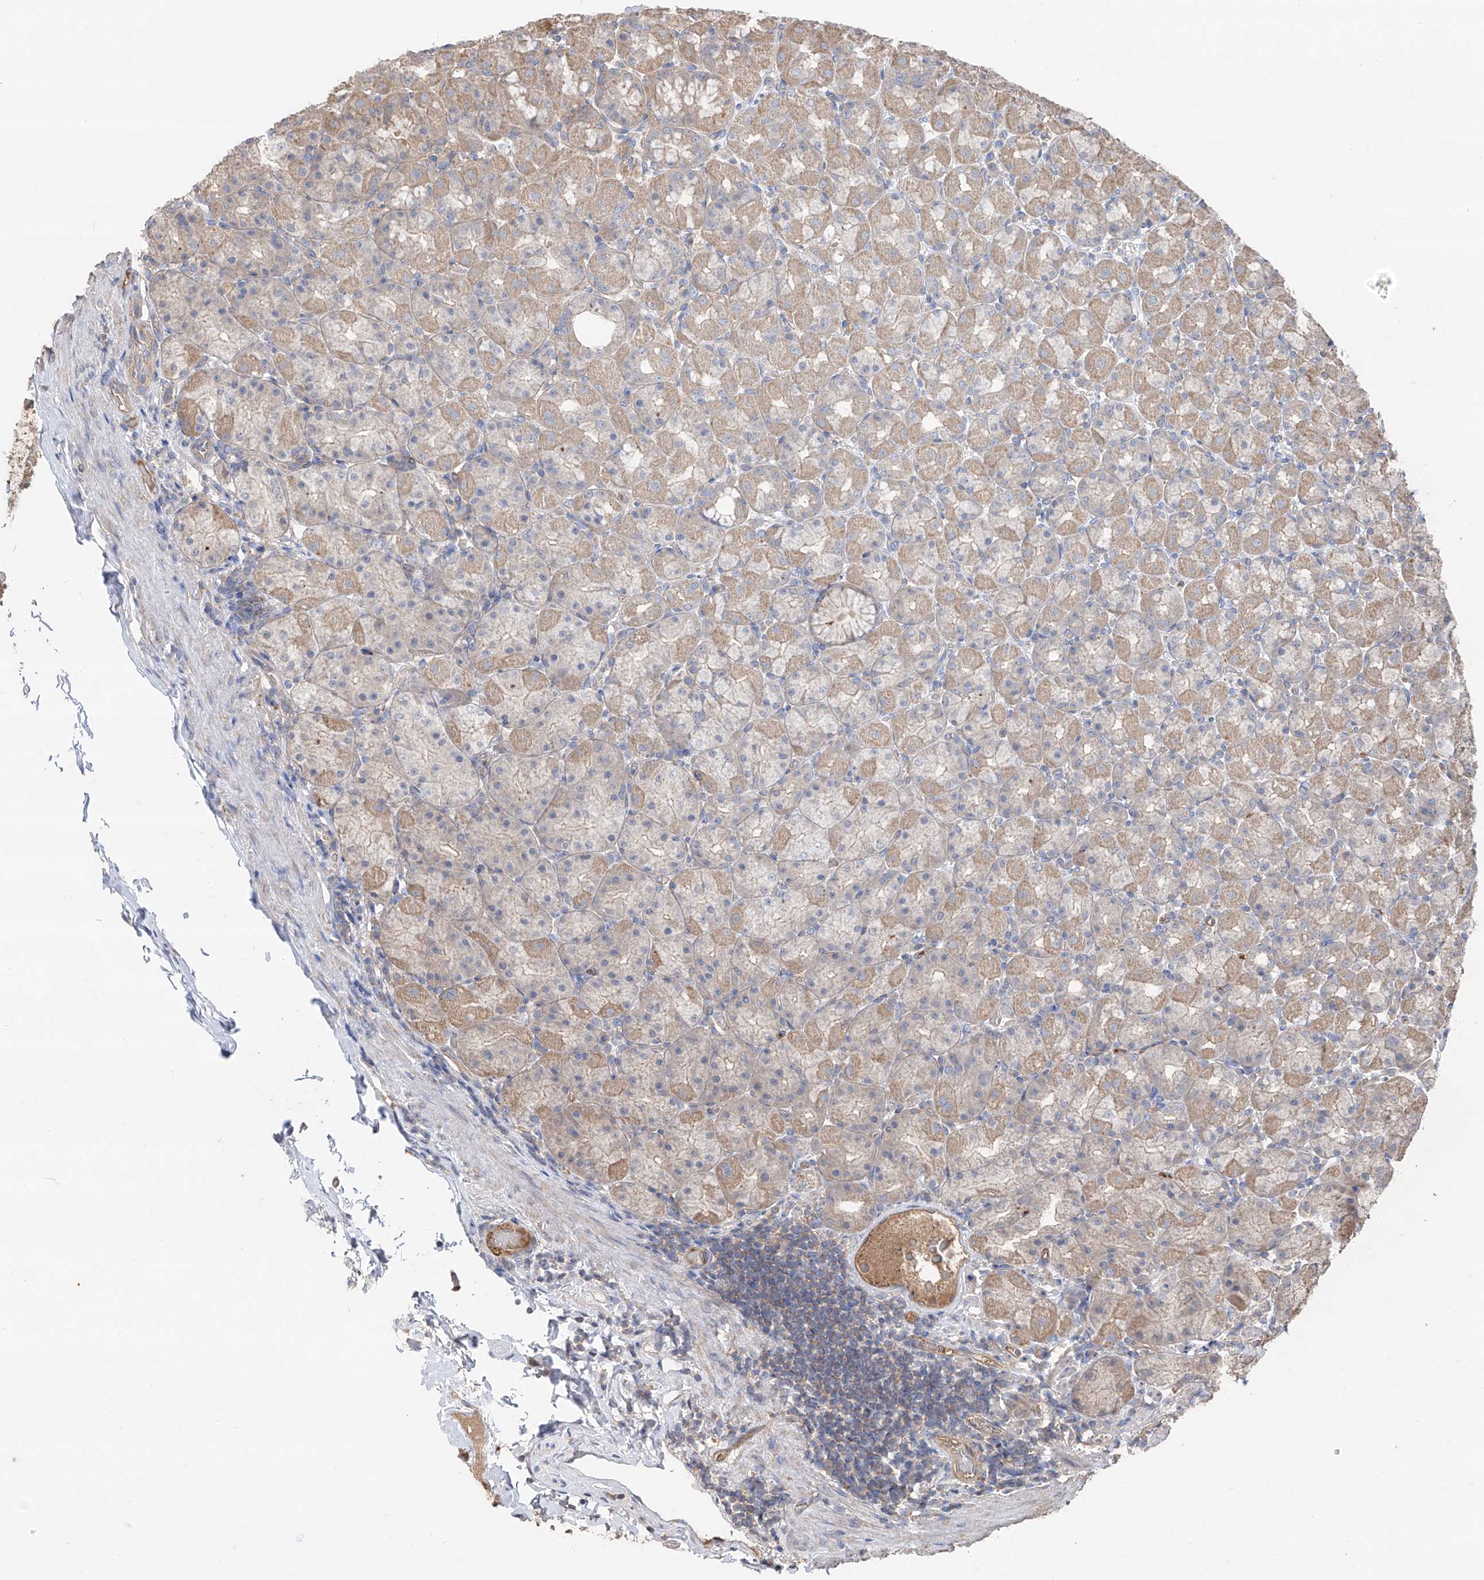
{"staining": {"intensity": "weak", "quantity": "25%-75%", "location": "cytoplasmic/membranous"}, "tissue": "stomach", "cell_type": "Glandular cells", "image_type": "normal", "snomed": [{"axis": "morphology", "description": "Normal tissue, NOS"}, {"axis": "topography", "description": "Stomach, upper"}], "caption": "Stomach stained with immunohistochemistry shows weak cytoplasmic/membranous positivity in about 25%-75% of glandular cells.", "gene": "EDN1", "patient": {"sex": "male", "age": 68}}